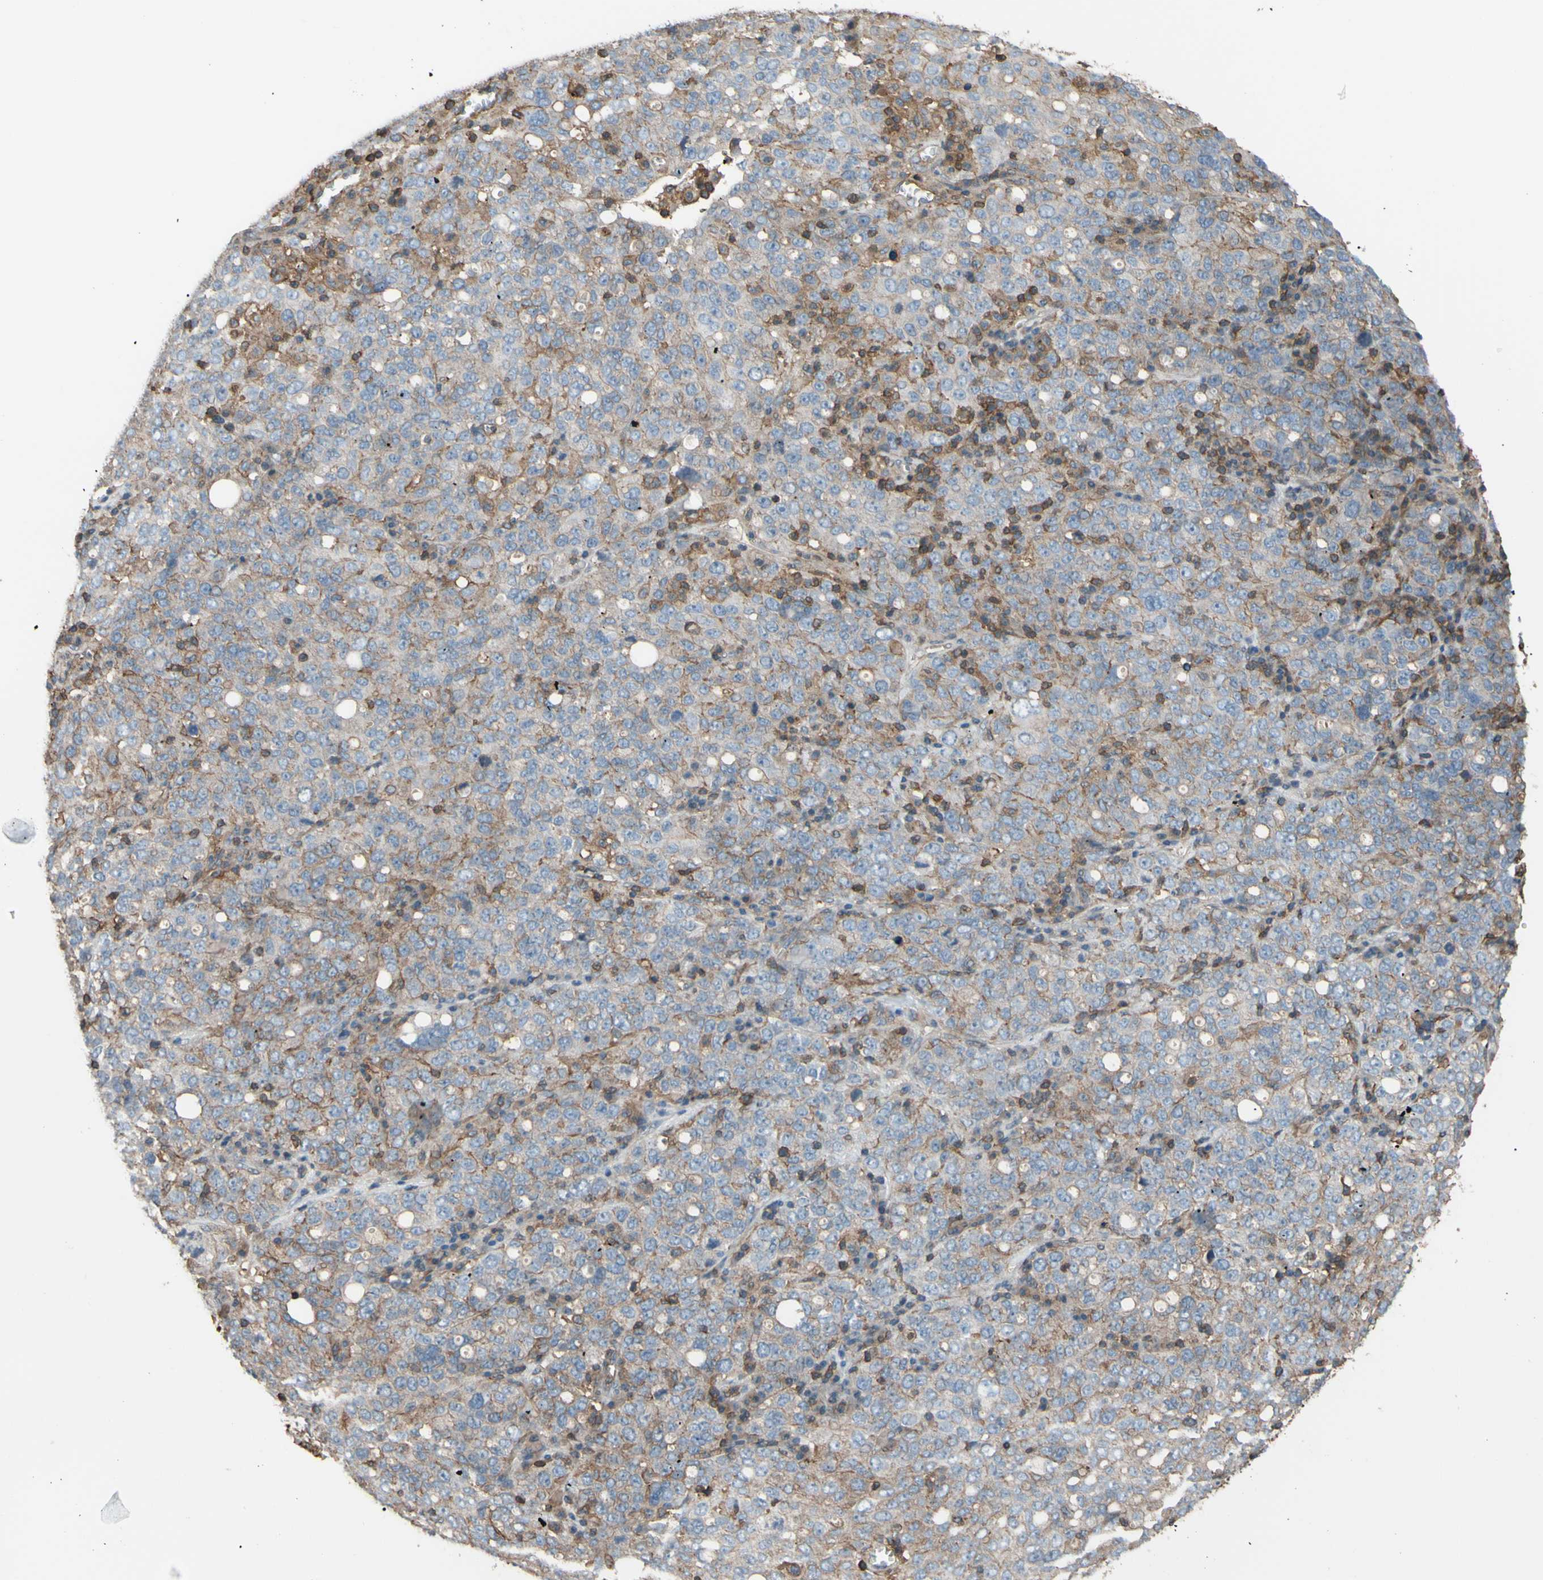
{"staining": {"intensity": "moderate", "quantity": "<25%", "location": "cytoplasmic/membranous"}, "tissue": "ovarian cancer", "cell_type": "Tumor cells", "image_type": "cancer", "snomed": [{"axis": "morphology", "description": "Carcinoma, endometroid"}, {"axis": "topography", "description": "Ovary"}], "caption": "High-power microscopy captured an immunohistochemistry (IHC) histopathology image of ovarian cancer (endometroid carcinoma), revealing moderate cytoplasmic/membranous expression in approximately <25% of tumor cells. The staining was performed using DAB (3,3'-diaminobenzidine), with brown indicating positive protein expression. Nuclei are stained blue with hematoxylin.", "gene": "ADD3", "patient": {"sex": "female", "age": 62}}